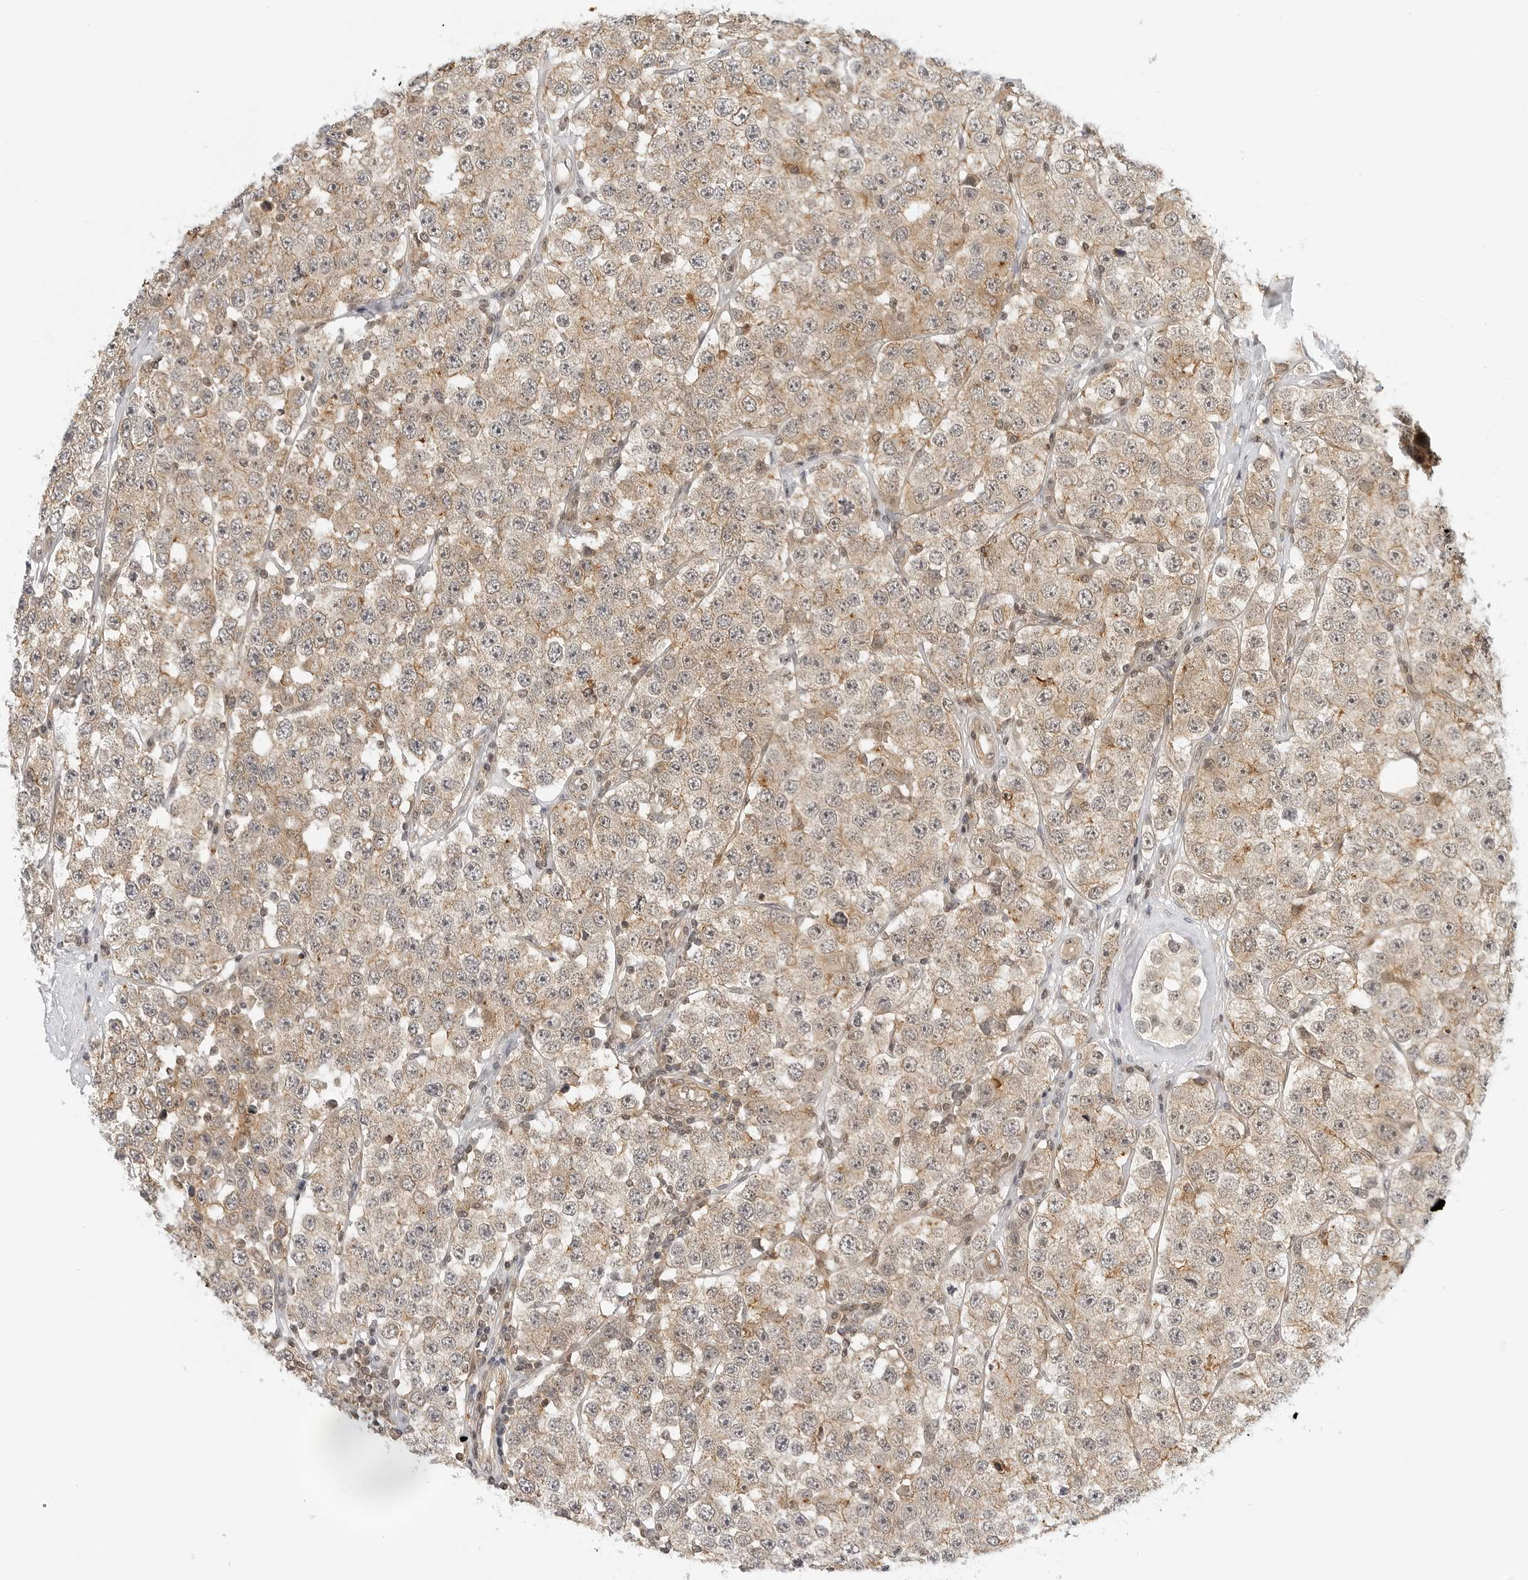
{"staining": {"intensity": "weak", "quantity": ">75%", "location": "cytoplasmic/membranous"}, "tissue": "testis cancer", "cell_type": "Tumor cells", "image_type": "cancer", "snomed": [{"axis": "morphology", "description": "Seminoma, NOS"}, {"axis": "topography", "description": "Testis"}], "caption": "Approximately >75% of tumor cells in testis cancer (seminoma) show weak cytoplasmic/membranous protein expression as visualized by brown immunohistochemical staining.", "gene": "MAP2K5", "patient": {"sex": "male", "age": 28}}